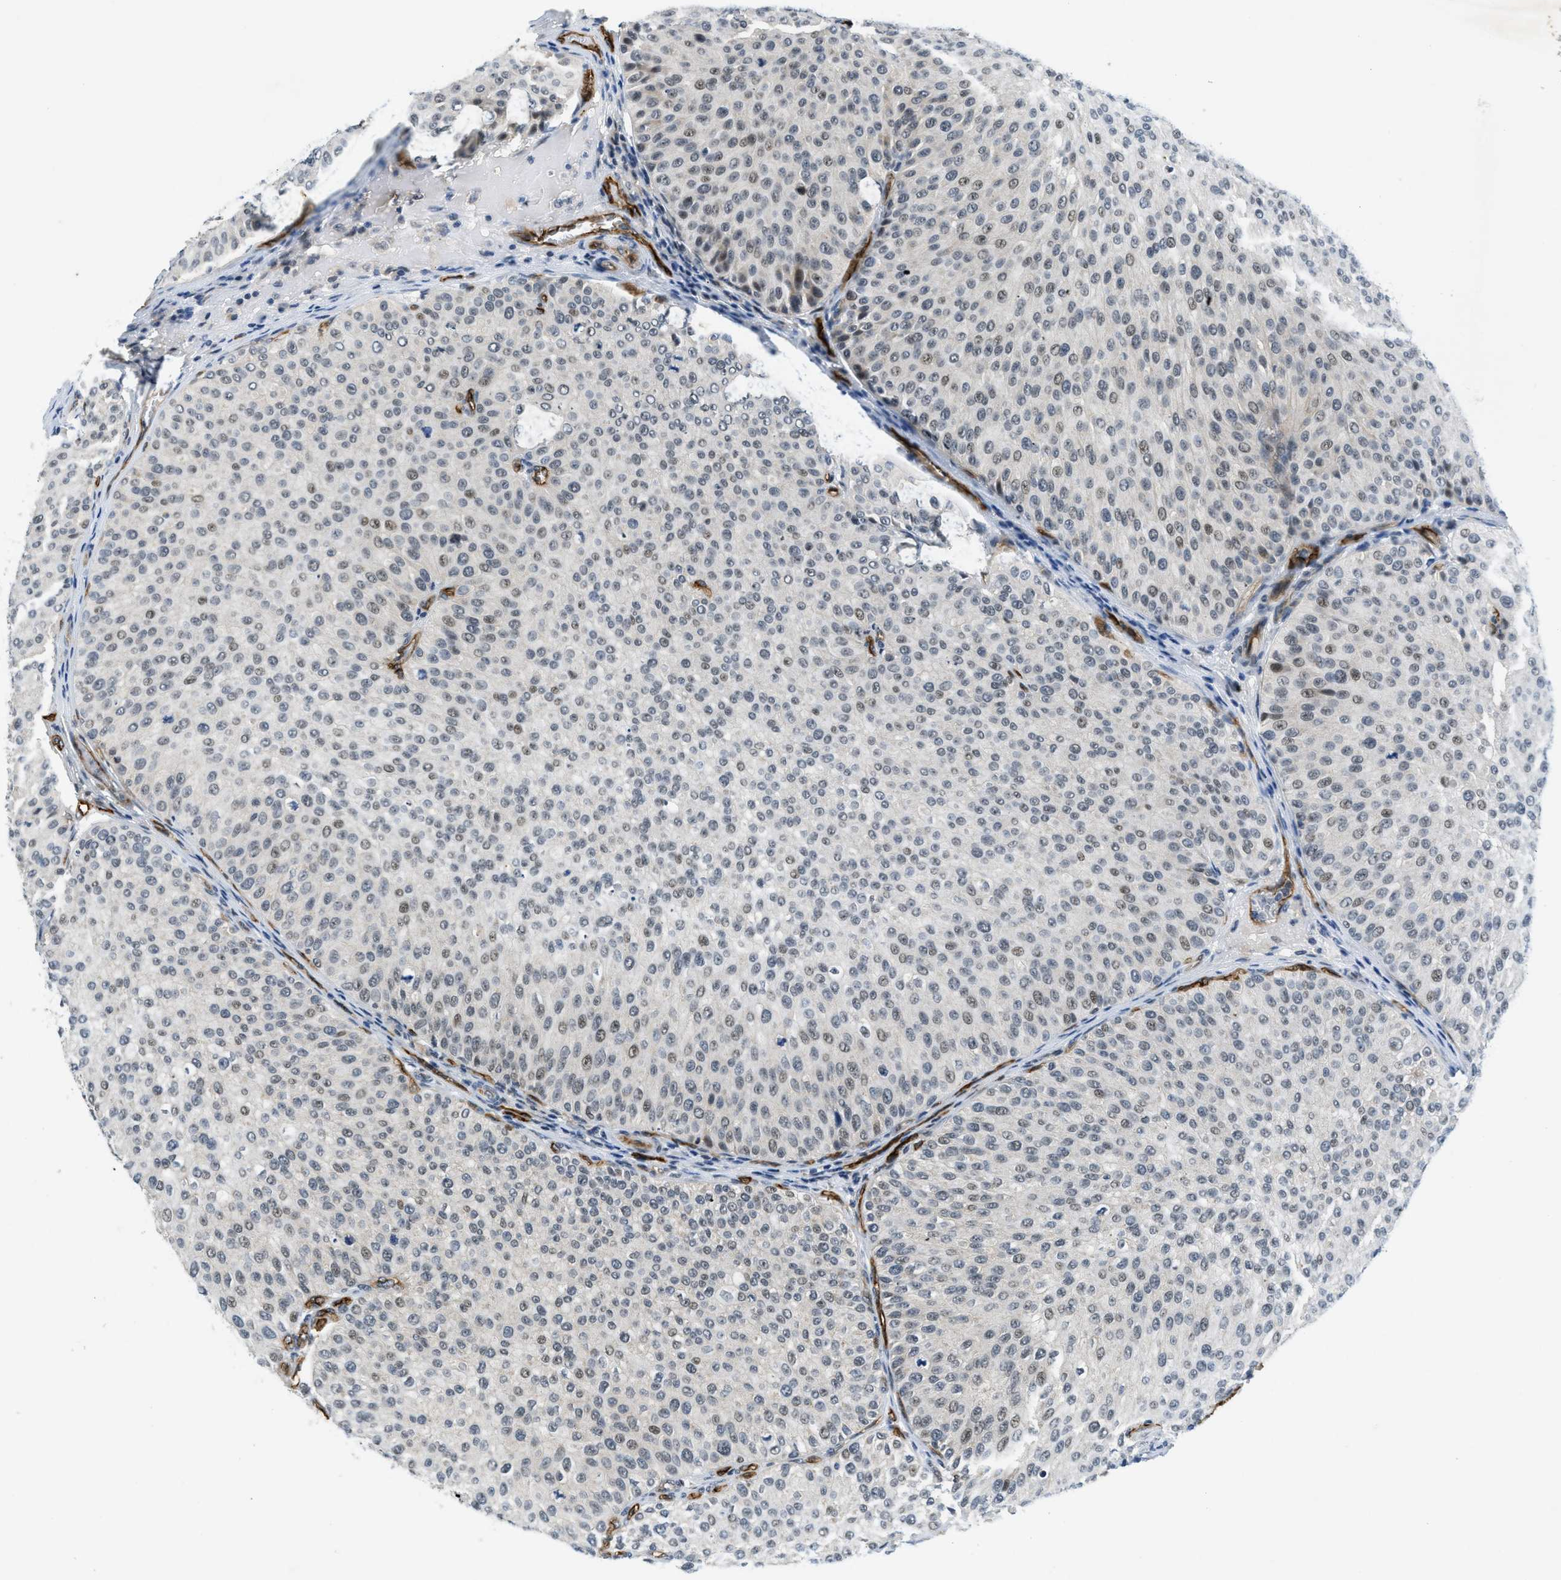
{"staining": {"intensity": "weak", "quantity": "<25%", "location": "nuclear"}, "tissue": "urothelial cancer", "cell_type": "Tumor cells", "image_type": "cancer", "snomed": [{"axis": "morphology", "description": "Urothelial carcinoma, Low grade"}, {"axis": "topography", "description": "Smooth muscle"}, {"axis": "topography", "description": "Urinary bladder"}], "caption": "There is no significant expression in tumor cells of urothelial carcinoma (low-grade).", "gene": "SLCO2A1", "patient": {"sex": "male", "age": 60}}